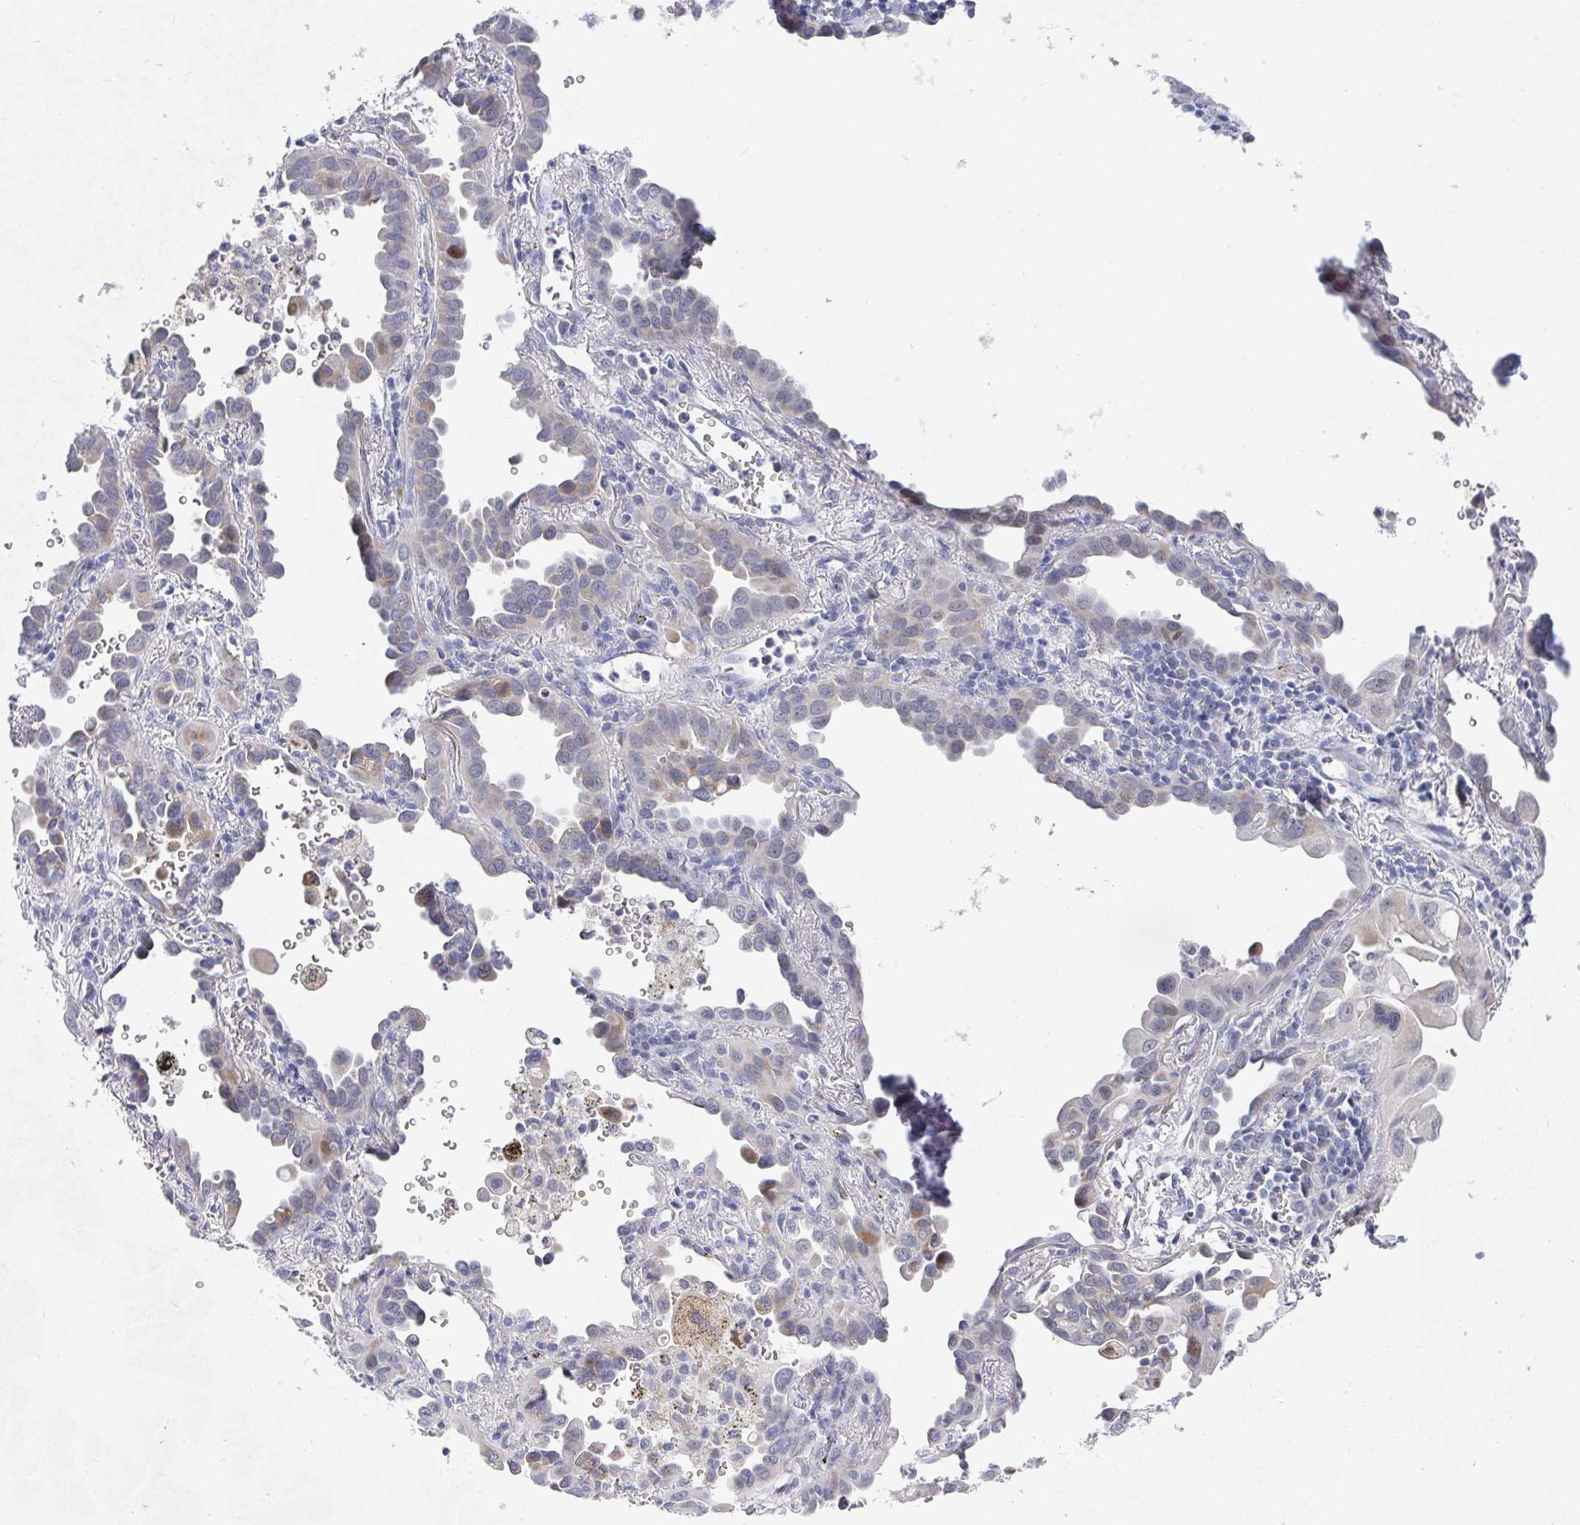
{"staining": {"intensity": "moderate", "quantity": "<25%", "location": "cytoplasmic/membranous"}, "tissue": "lung cancer", "cell_type": "Tumor cells", "image_type": "cancer", "snomed": [{"axis": "morphology", "description": "Adenocarcinoma, NOS"}, {"axis": "topography", "description": "Lung"}], "caption": "A histopathology image showing moderate cytoplasmic/membranous staining in approximately <25% of tumor cells in lung cancer (adenocarcinoma), as visualized by brown immunohistochemical staining.", "gene": "ATP5F1C", "patient": {"sex": "male", "age": 68}}